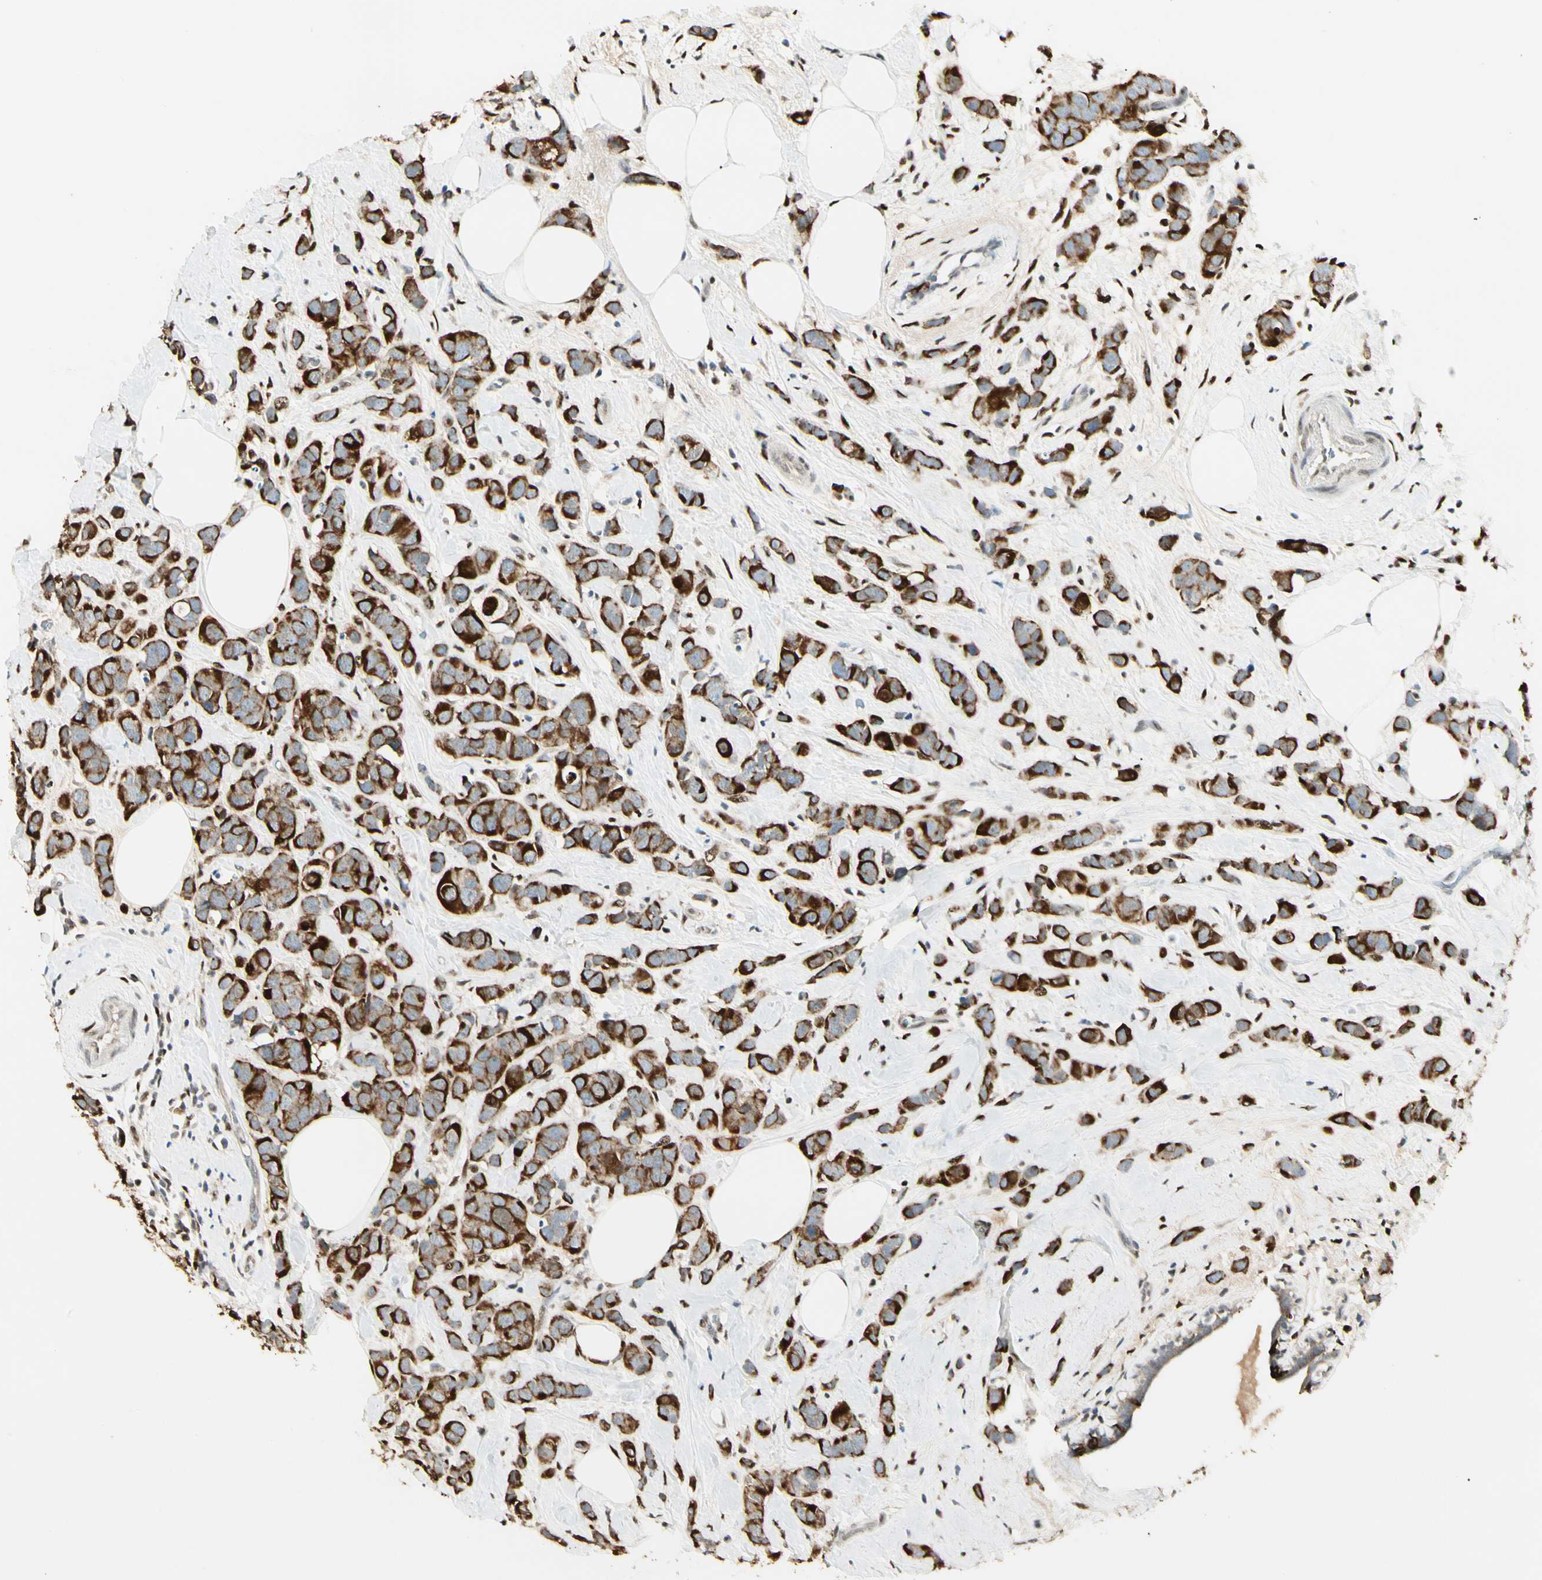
{"staining": {"intensity": "strong", "quantity": ">75%", "location": "cytoplasmic/membranous"}, "tissue": "breast cancer", "cell_type": "Tumor cells", "image_type": "cancer", "snomed": [{"axis": "morphology", "description": "Normal tissue, NOS"}, {"axis": "morphology", "description": "Duct carcinoma"}, {"axis": "topography", "description": "Breast"}], "caption": "Immunohistochemistry (DAB) staining of breast cancer (intraductal carcinoma) demonstrates strong cytoplasmic/membranous protein positivity in about >75% of tumor cells.", "gene": "ATXN1", "patient": {"sex": "female", "age": 50}}